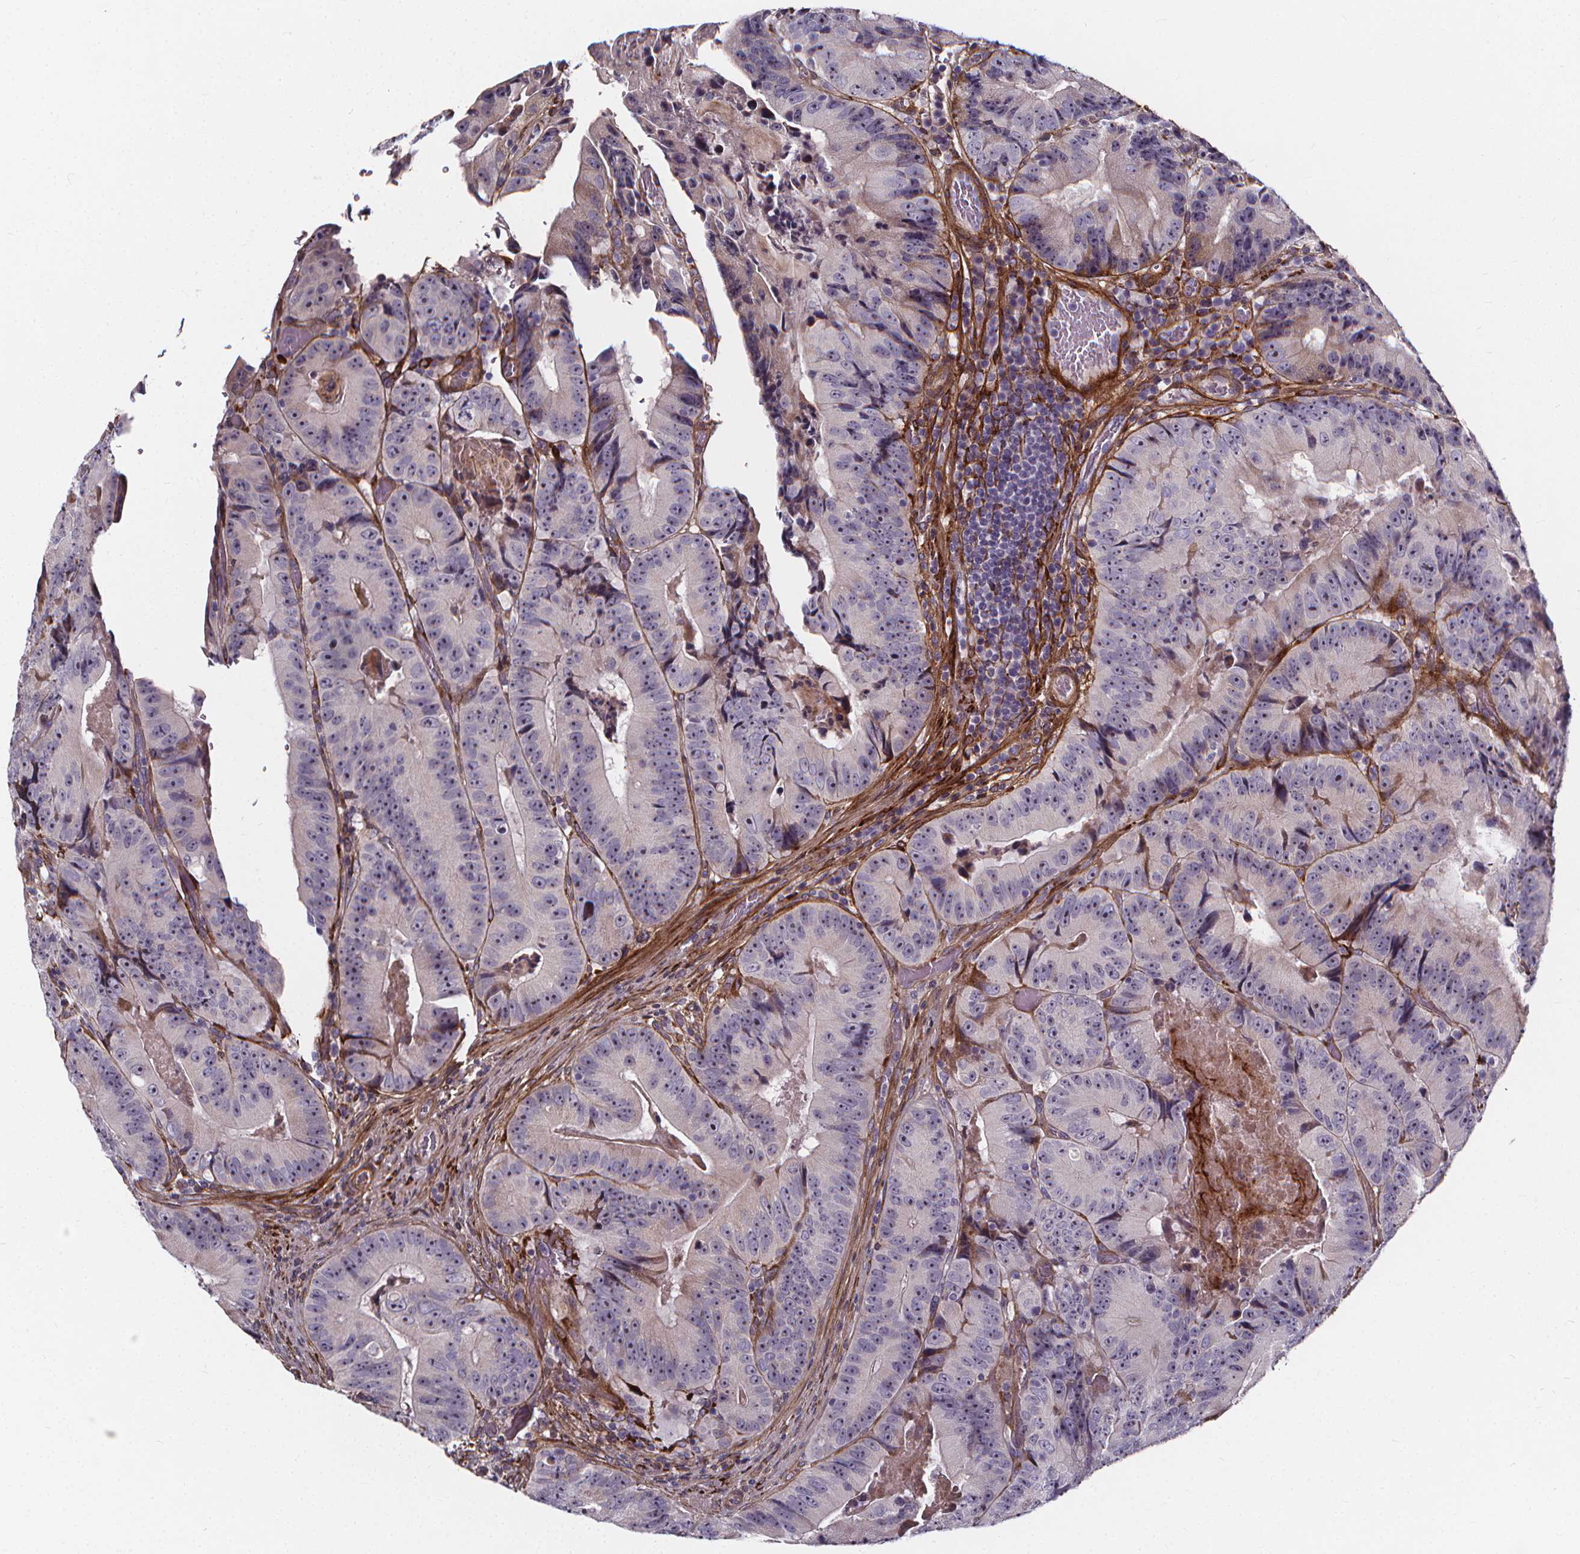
{"staining": {"intensity": "negative", "quantity": "none", "location": "none"}, "tissue": "colorectal cancer", "cell_type": "Tumor cells", "image_type": "cancer", "snomed": [{"axis": "morphology", "description": "Adenocarcinoma, NOS"}, {"axis": "topography", "description": "Colon"}], "caption": "Image shows no significant protein positivity in tumor cells of colorectal cancer.", "gene": "AEBP1", "patient": {"sex": "female", "age": 86}}